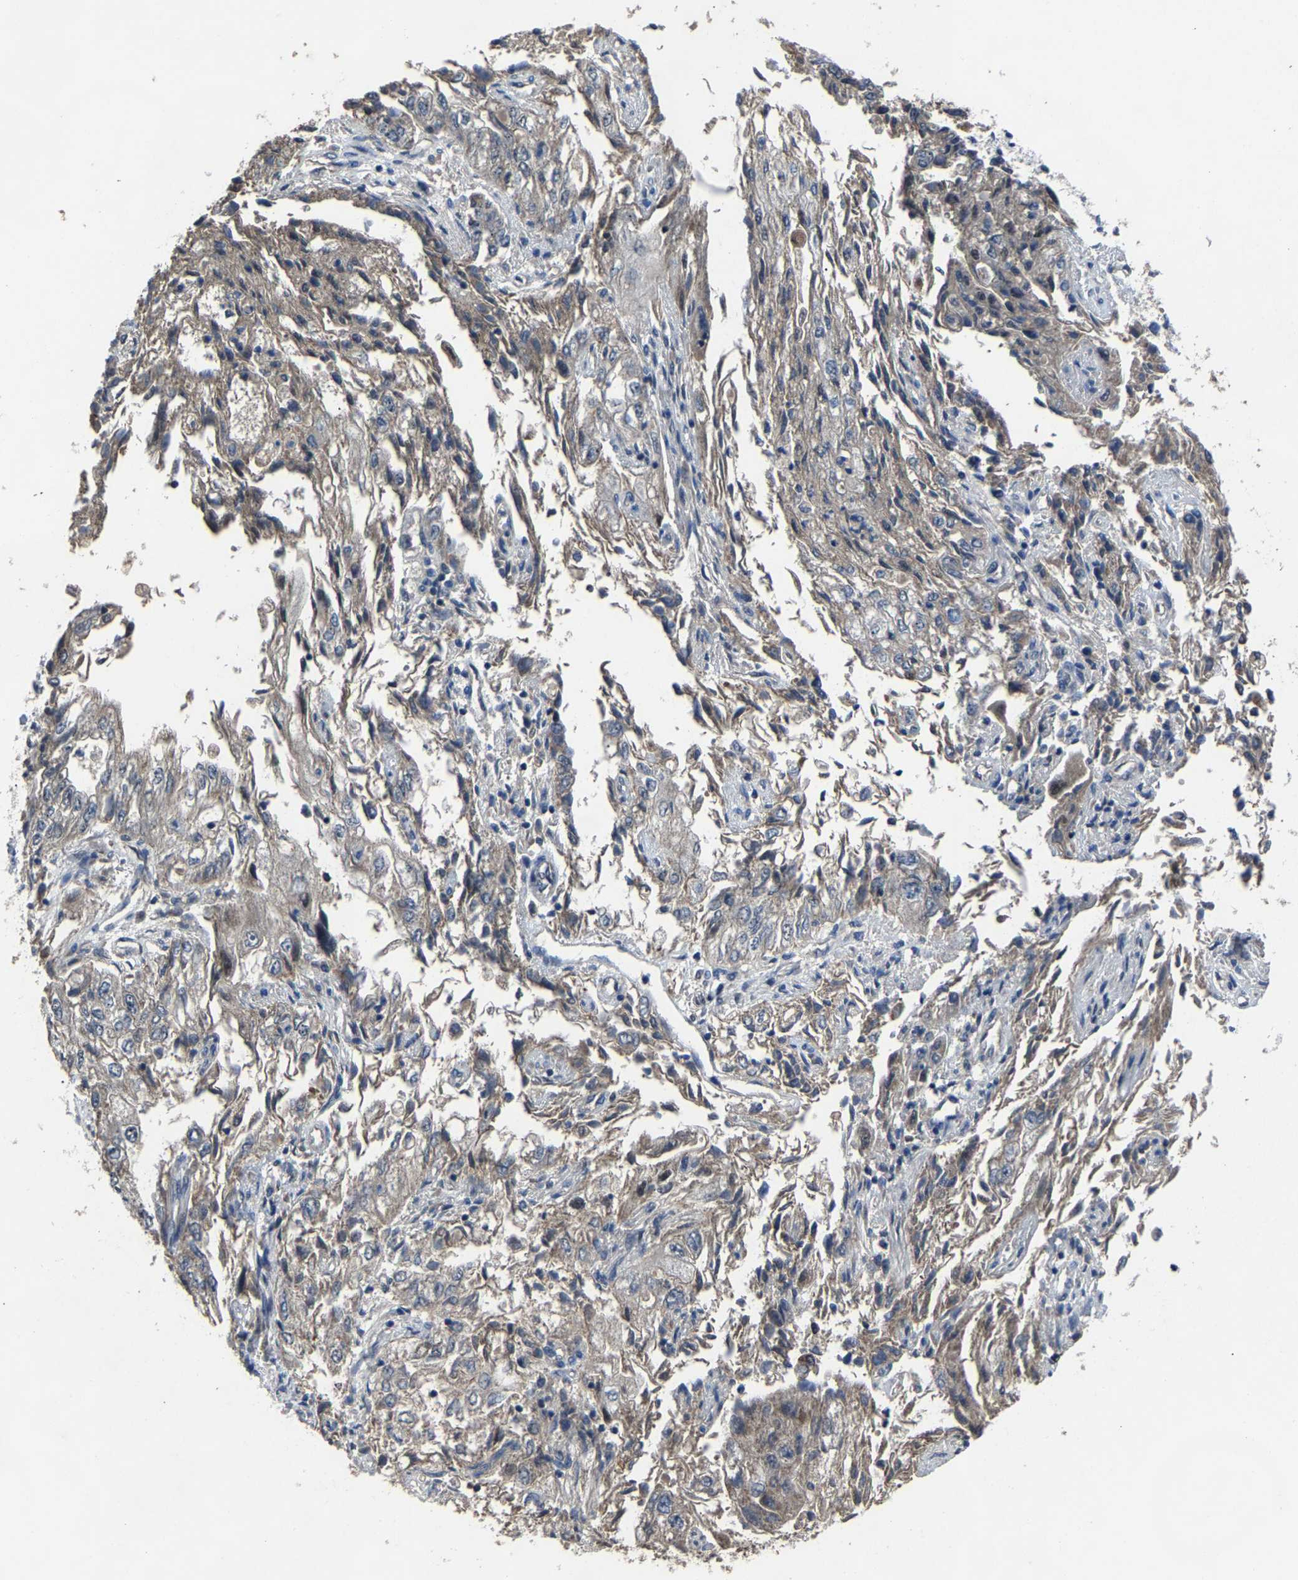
{"staining": {"intensity": "weak", "quantity": "<25%", "location": "cytoplasmic/membranous"}, "tissue": "endometrial cancer", "cell_type": "Tumor cells", "image_type": "cancer", "snomed": [{"axis": "morphology", "description": "Adenocarcinoma, NOS"}, {"axis": "topography", "description": "Endometrium"}], "caption": "This is an immunohistochemistry (IHC) image of human endometrial adenocarcinoma. There is no expression in tumor cells.", "gene": "LSM8", "patient": {"sex": "female", "age": 49}}